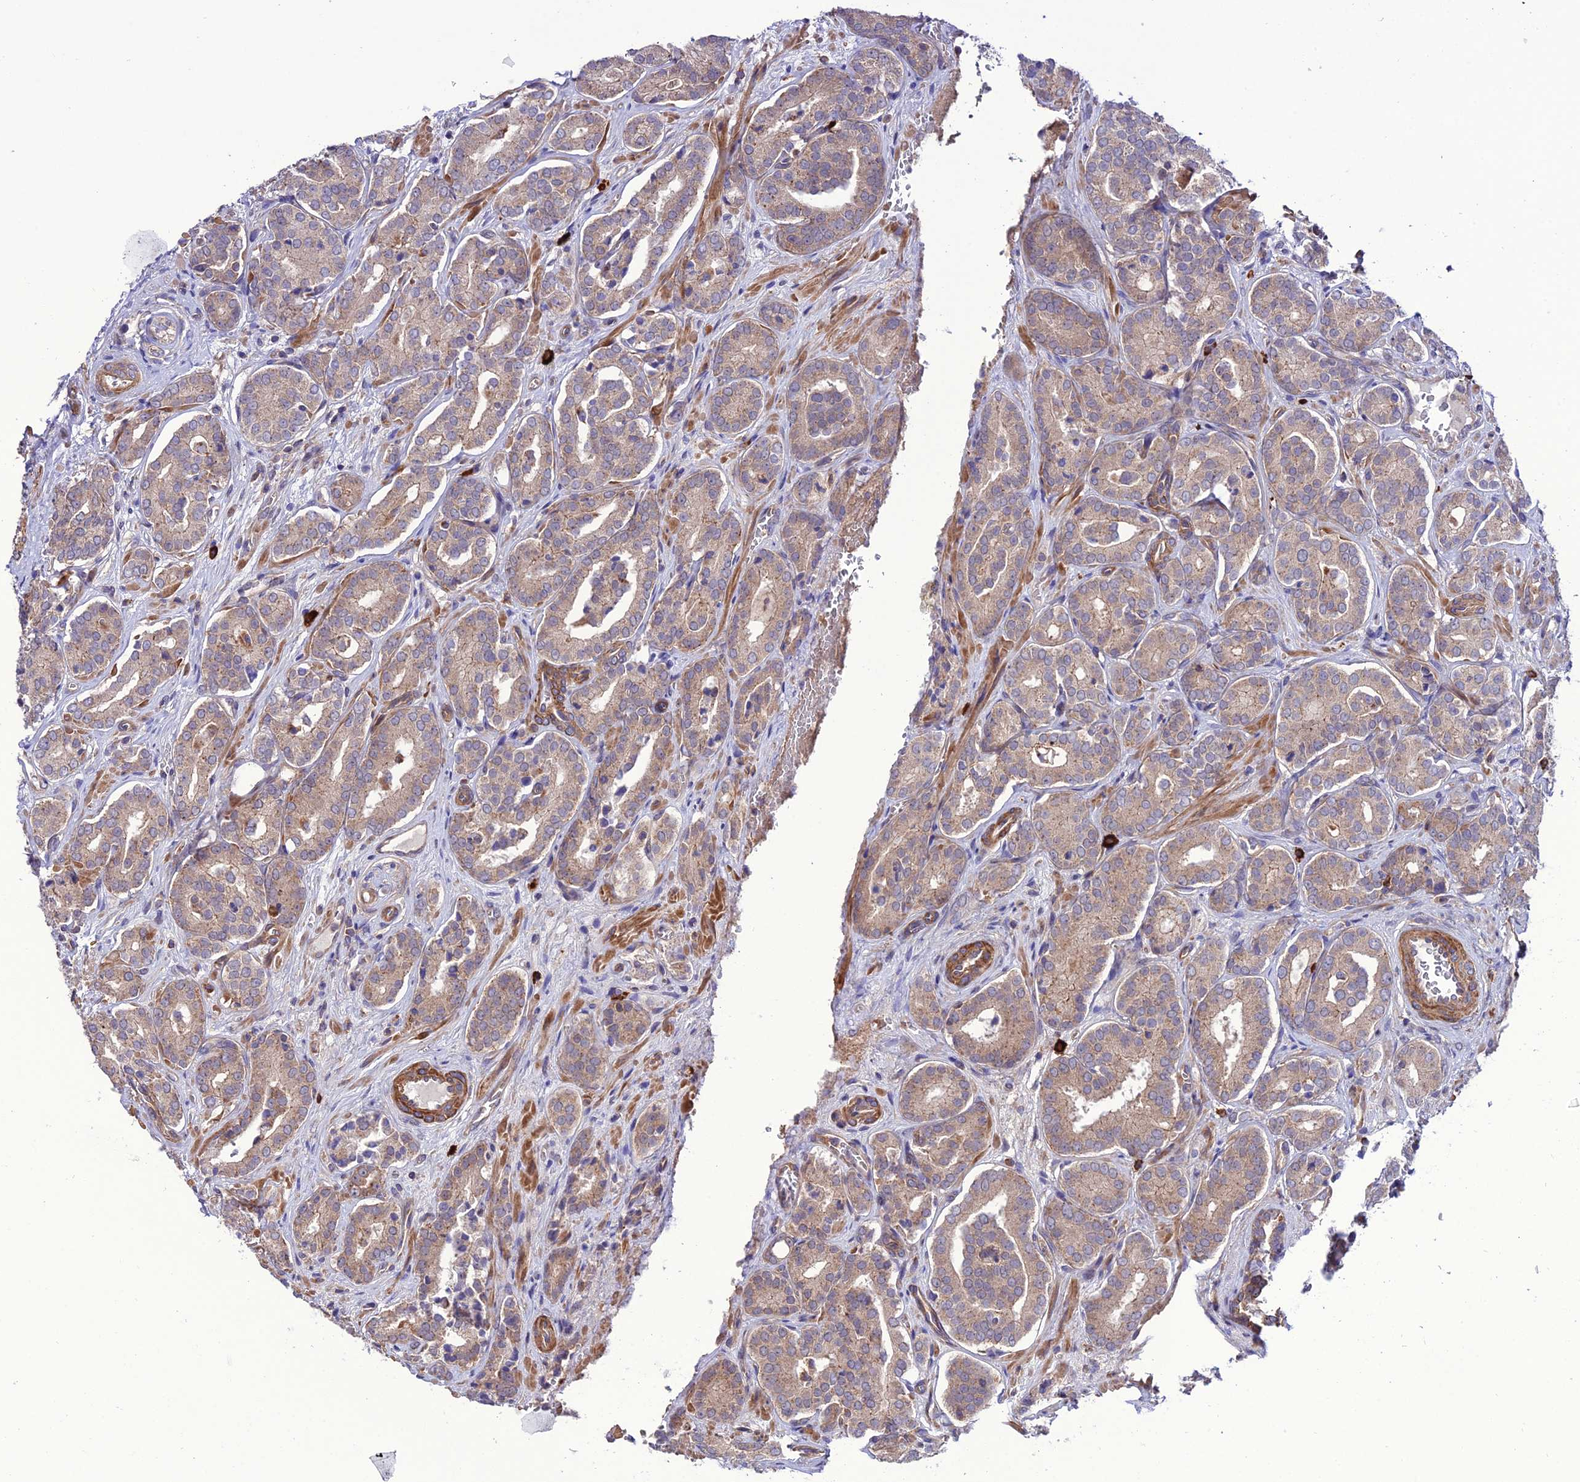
{"staining": {"intensity": "weak", "quantity": ">75%", "location": "cytoplasmic/membranous"}, "tissue": "prostate cancer", "cell_type": "Tumor cells", "image_type": "cancer", "snomed": [{"axis": "morphology", "description": "Adenocarcinoma, High grade"}, {"axis": "topography", "description": "Prostate"}], "caption": "The immunohistochemical stain highlights weak cytoplasmic/membranous positivity in tumor cells of prostate cancer tissue.", "gene": "PPIL3", "patient": {"sex": "male", "age": 66}}